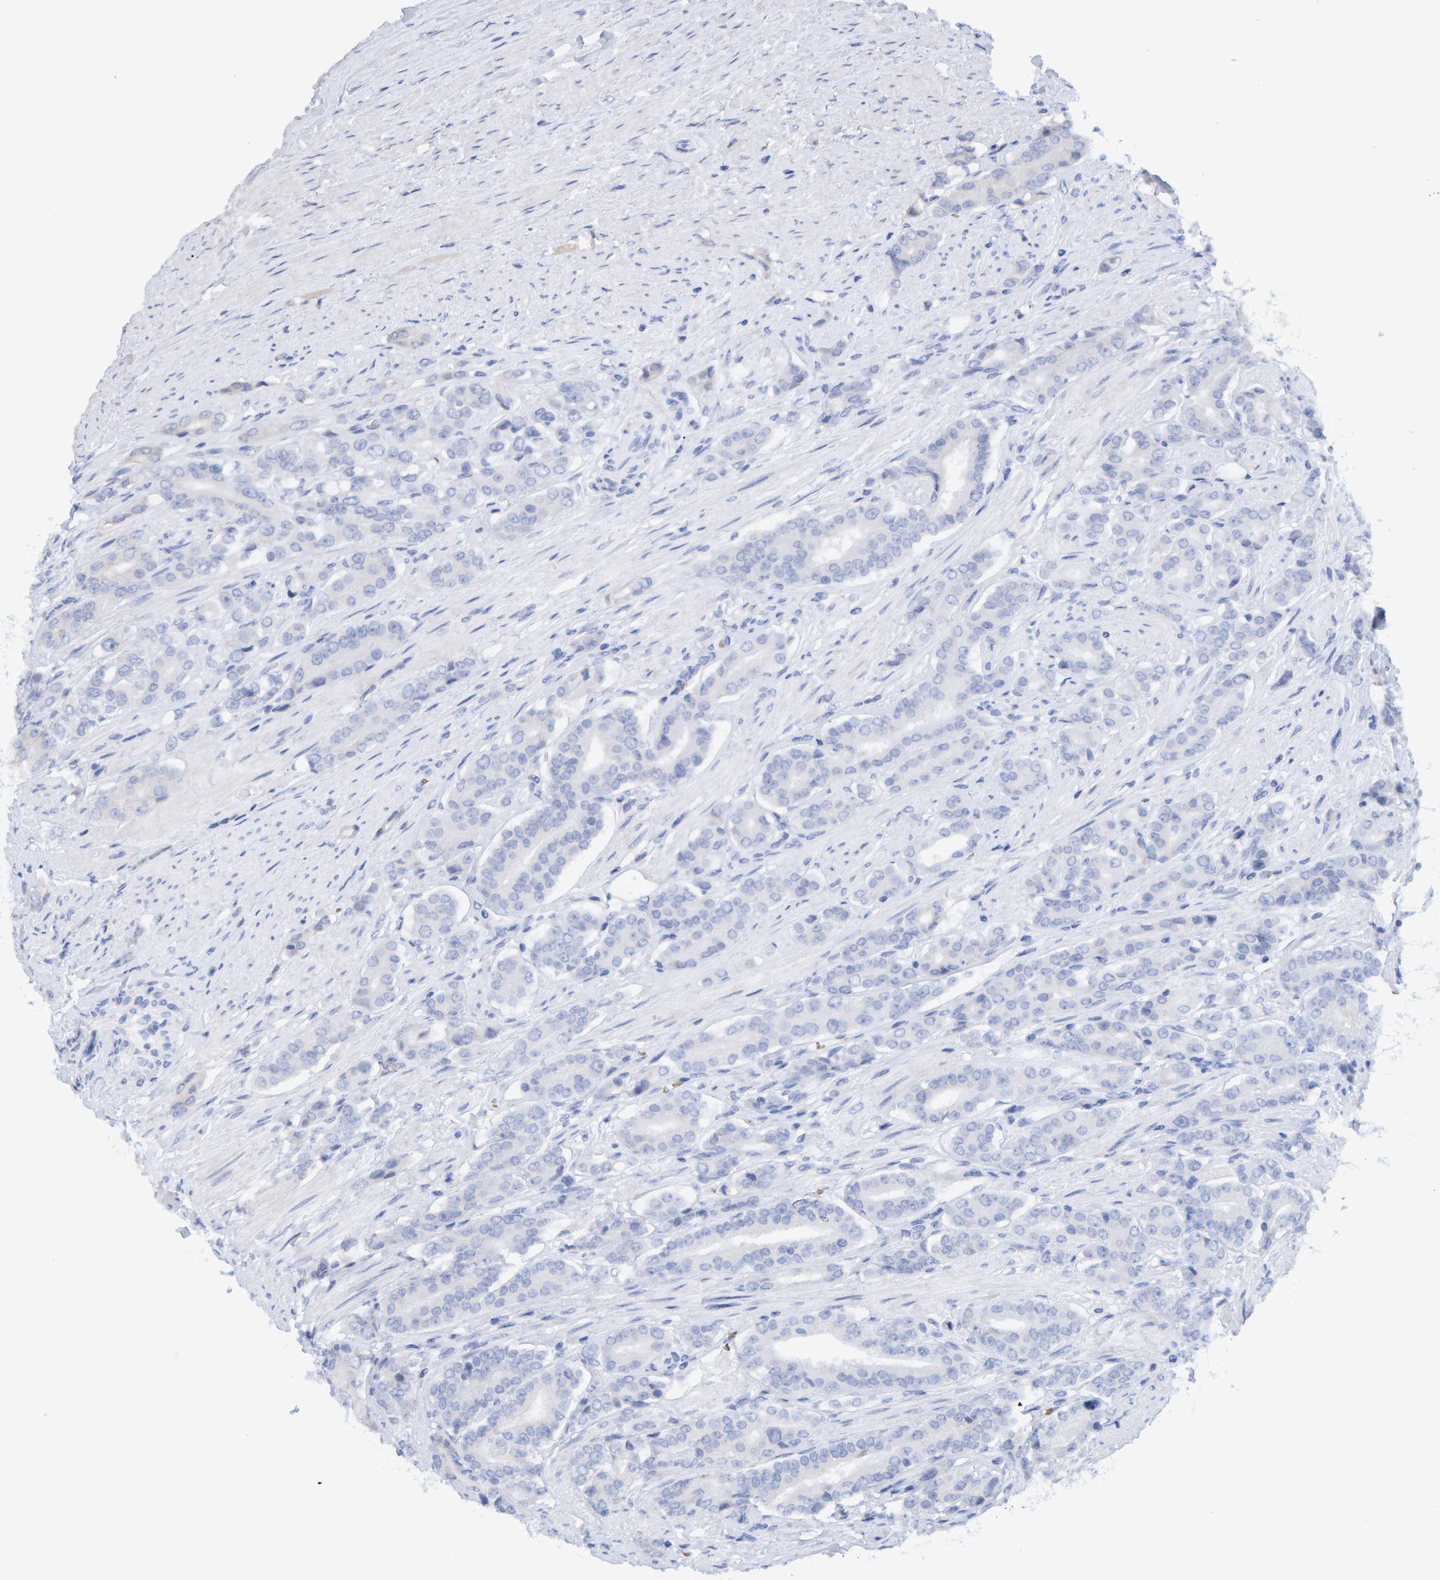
{"staining": {"intensity": "negative", "quantity": "none", "location": "none"}, "tissue": "prostate cancer", "cell_type": "Tumor cells", "image_type": "cancer", "snomed": [{"axis": "morphology", "description": "Adenocarcinoma, High grade"}, {"axis": "topography", "description": "Prostate"}], "caption": "Tumor cells are negative for brown protein staining in prostate cancer.", "gene": "VPS9D1", "patient": {"sex": "male", "age": 71}}